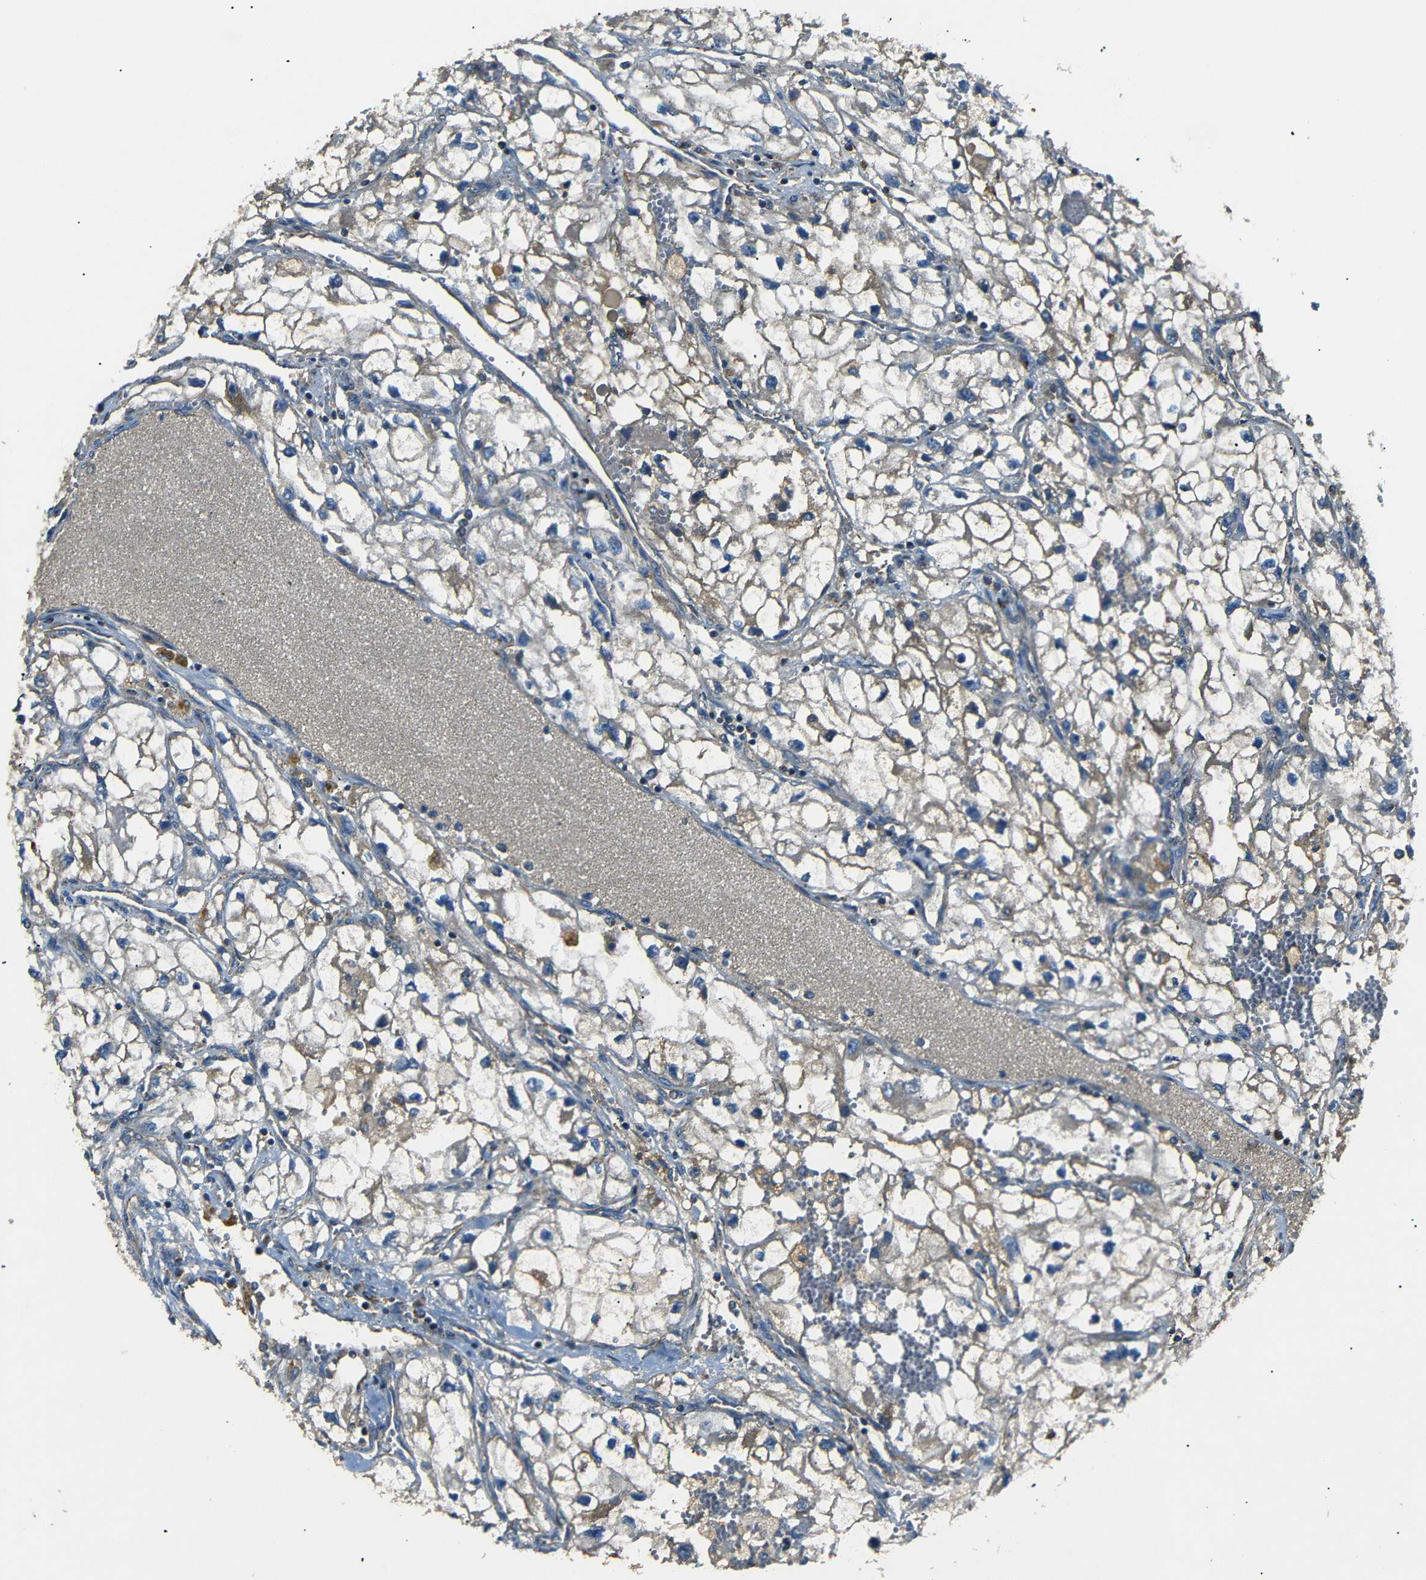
{"staining": {"intensity": "weak", "quantity": "25%-75%", "location": "cytoplasmic/membranous"}, "tissue": "renal cancer", "cell_type": "Tumor cells", "image_type": "cancer", "snomed": [{"axis": "morphology", "description": "Adenocarcinoma, NOS"}, {"axis": "topography", "description": "Kidney"}], "caption": "Adenocarcinoma (renal) stained with DAB IHC reveals low levels of weak cytoplasmic/membranous staining in about 25%-75% of tumor cells.", "gene": "NETO2", "patient": {"sex": "female", "age": 70}}